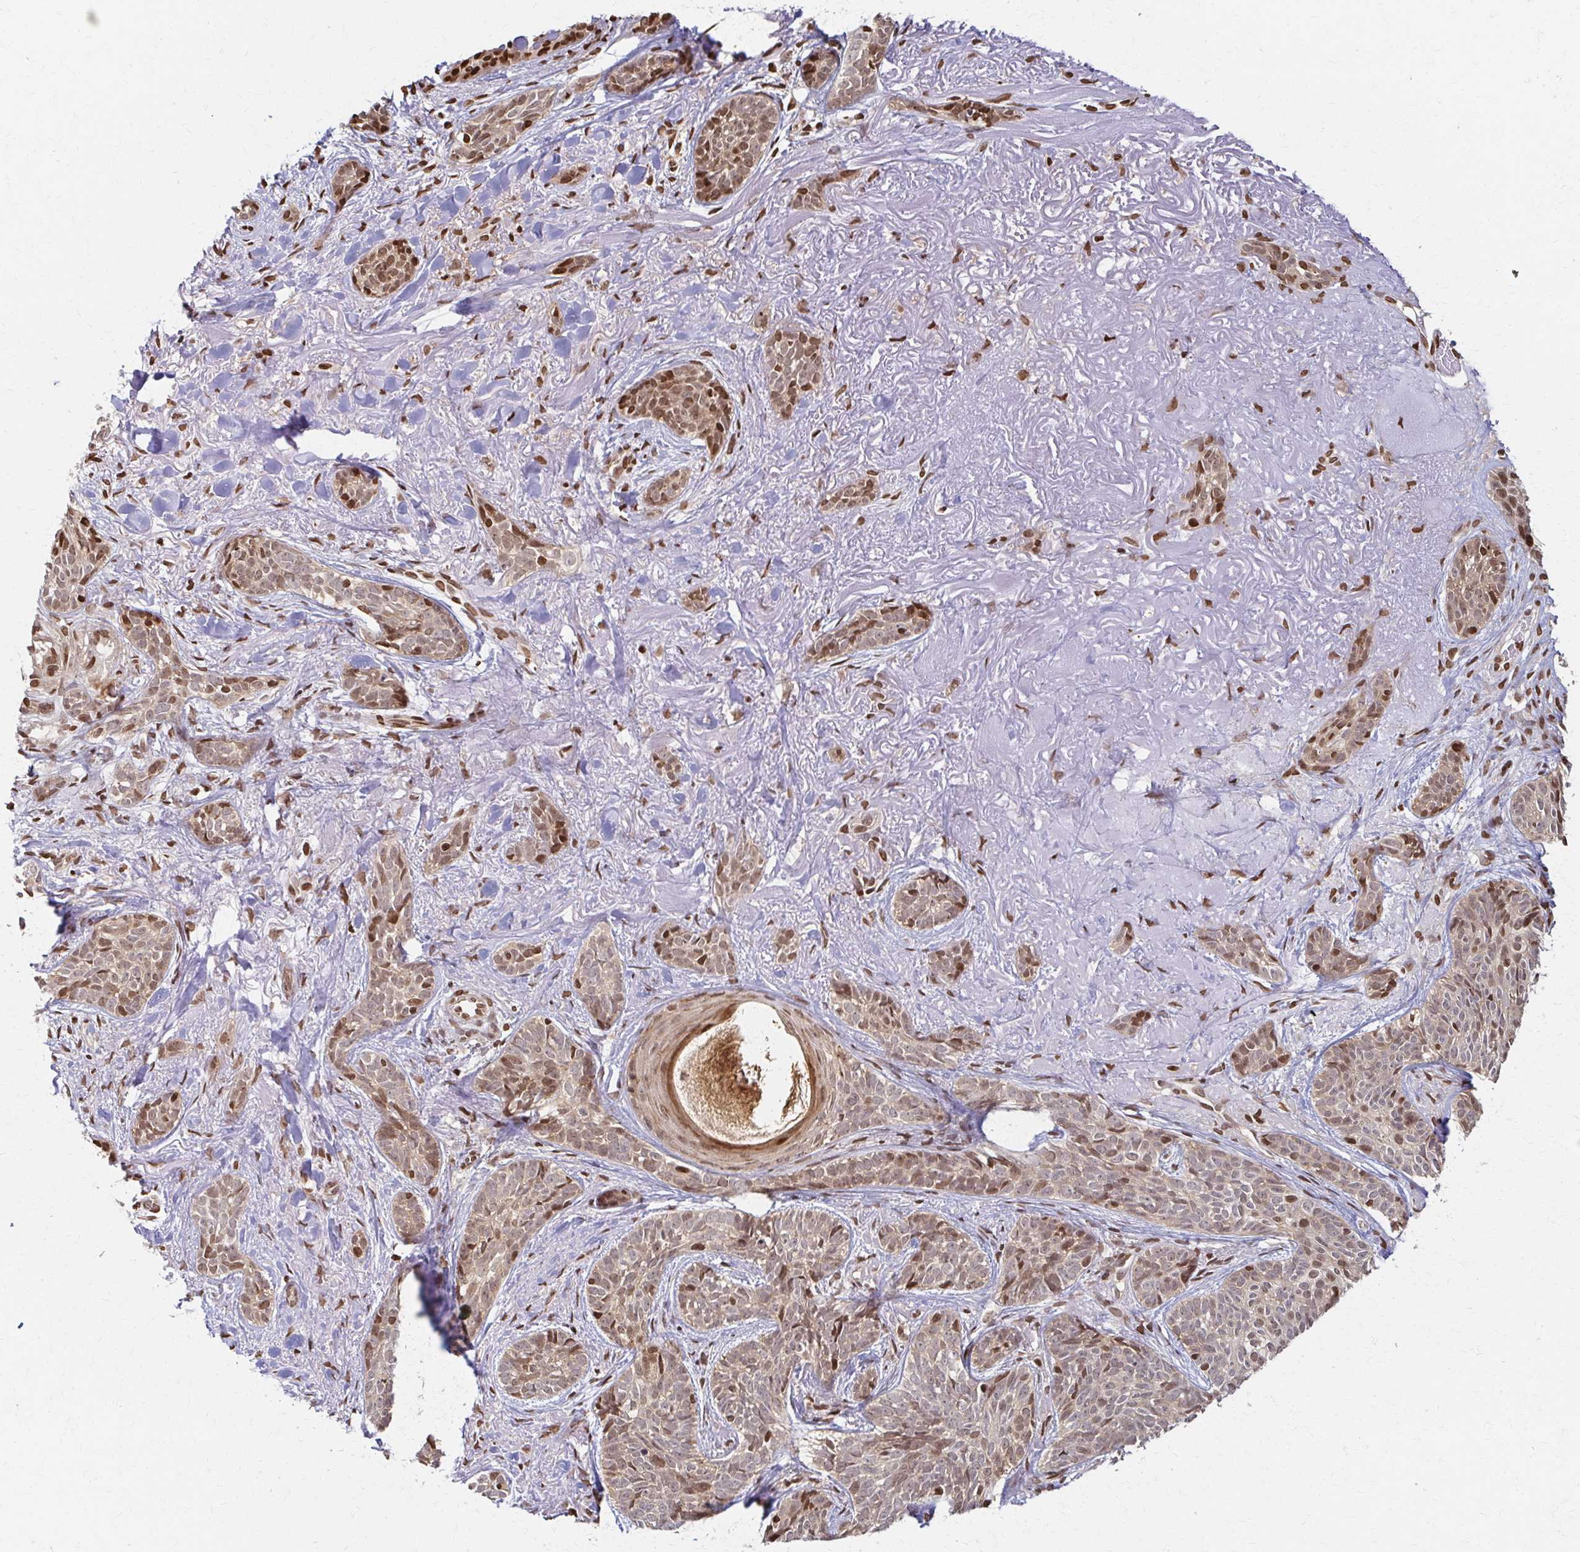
{"staining": {"intensity": "moderate", "quantity": "<25%", "location": "nuclear"}, "tissue": "skin cancer", "cell_type": "Tumor cells", "image_type": "cancer", "snomed": [{"axis": "morphology", "description": "Basal cell carcinoma"}, {"axis": "morphology", "description": "BCC, high aggressive"}, {"axis": "topography", "description": "Skin"}], "caption": "A histopathology image of human skin basal cell carcinoma stained for a protein exhibits moderate nuclear brown staining in tumor cells.", "gene": "PSMD7", "patient": {"sex": "female", "age": 79}}